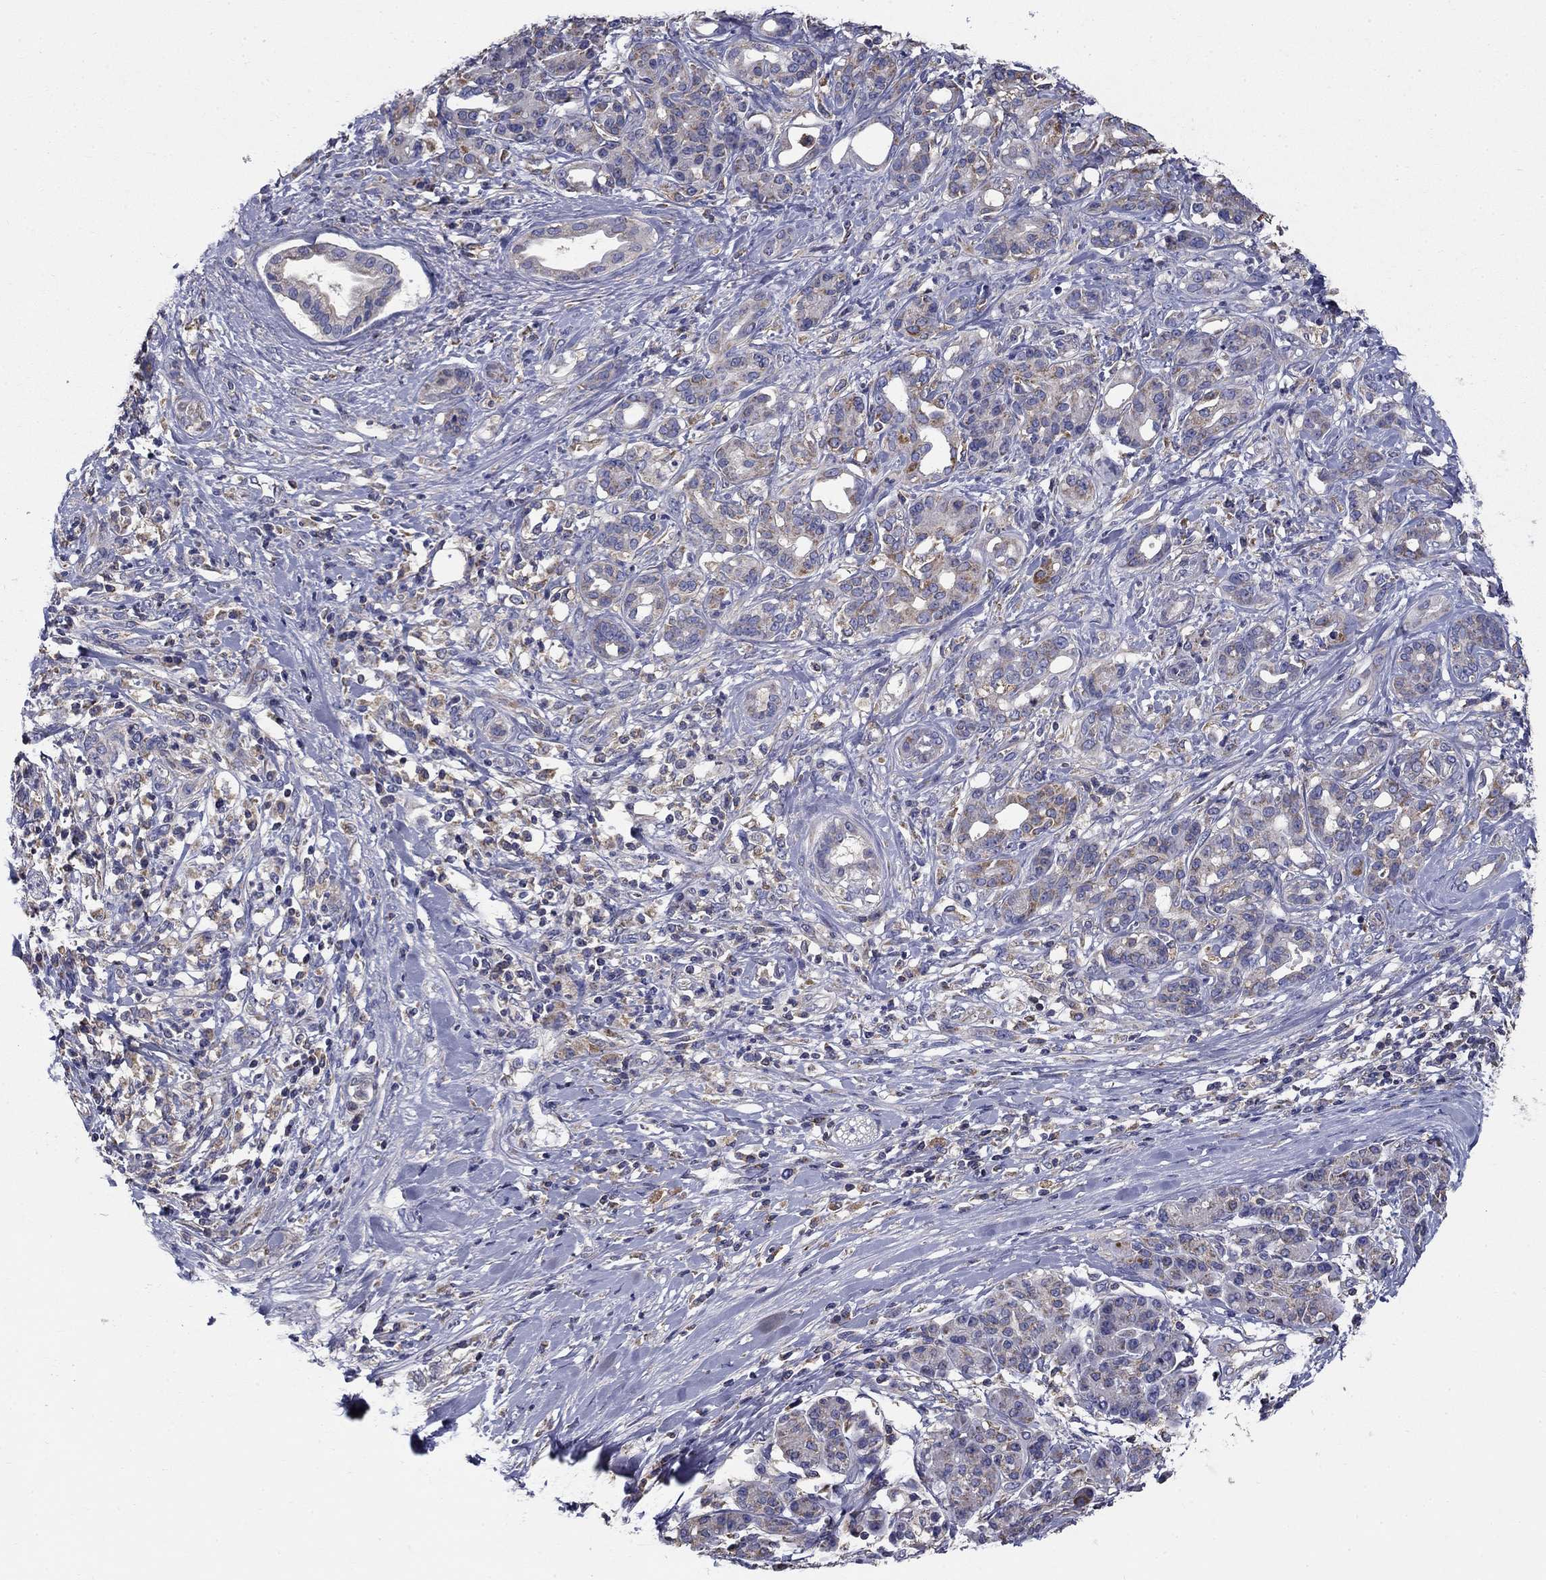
{"staining": {"intensity": "moderate", "quantity": "<25%", "location": "cytoplasmic/membranous"}, "tissue": "pancreatic cancer", "cell_type": "Tumor cells", "image_type": "cancer", "snomed": [{"axis": "morphology", "description": "Adenocarcinoma, NOS"}, {"axis": "topography", "description": "Pancreas"}], "caption": "Immunohistochemistry of human pancreatic cancer (adenocarcinoma) displays low levels of moderate cytoplasmic/membranous expression in approximately <25% of tumor cells. Using DAB (3,3'-diaminobenzidine) (brown) and hematoxylin (blue) stains, captured at high magnification using brightfield microscopy.", "gene": "NME5", "patient": {"sex": "female", "age": 56}}